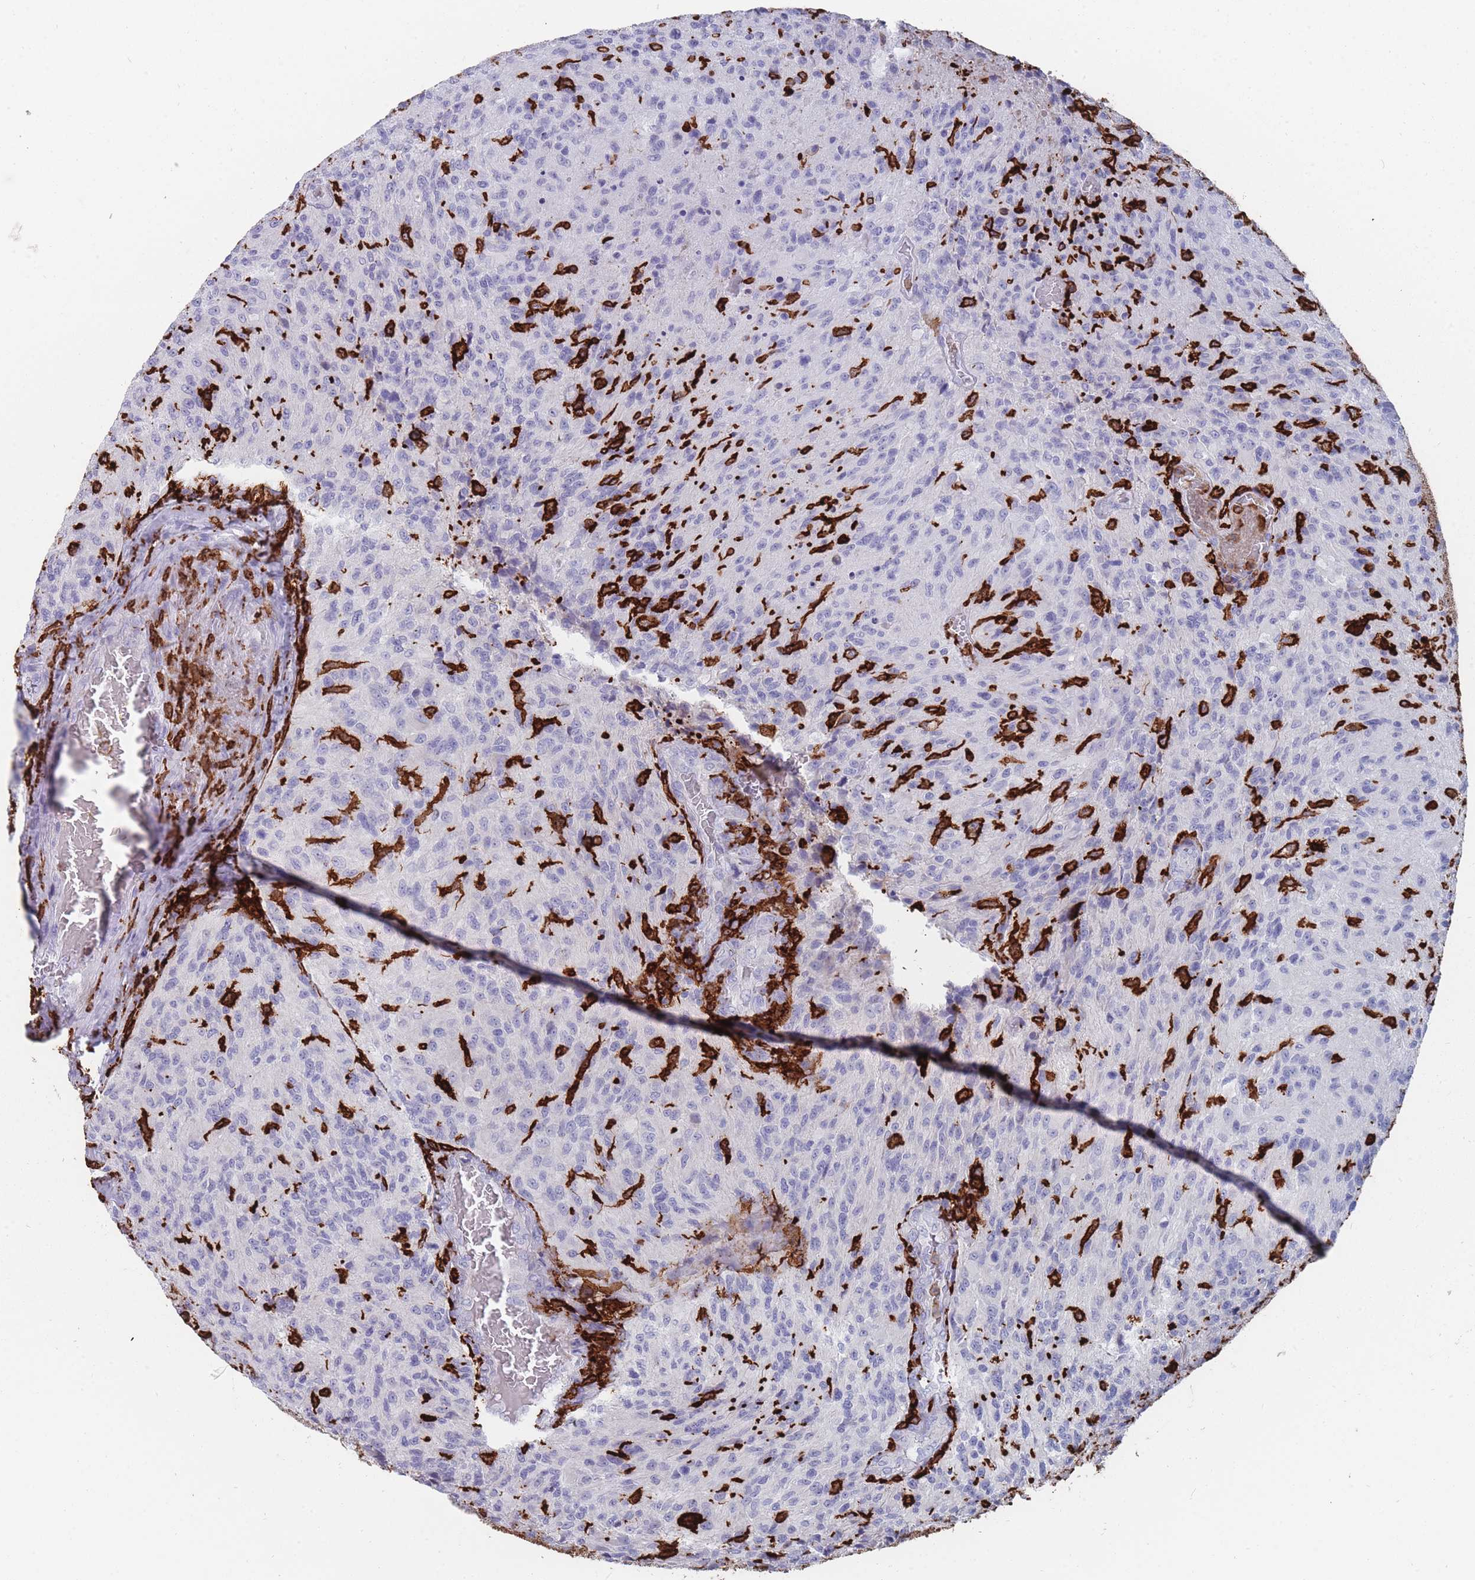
{"staining": {"intensity": "negative", "quantity": "none", "location": "none"}, "tissue": "glioma", "cell_type": "Tumor cells", "image_type": "cancer", "snomed": [{"axis": "morphology", "description": "Normal tissue, NOS"}, {"axis": "morphology", "description": "Glioma, malignant, High grade"}, {"axis": "topography", "description": "Cerebral cortex"}], "caption": "High magnification brightfield microscopy of glioma stained with DAB (brown) and counterstained with hematoxylin (blue): tumor cells show no significant staining.", "gene": "AIF1", "patient": {"sex": "male", "age": 56}}